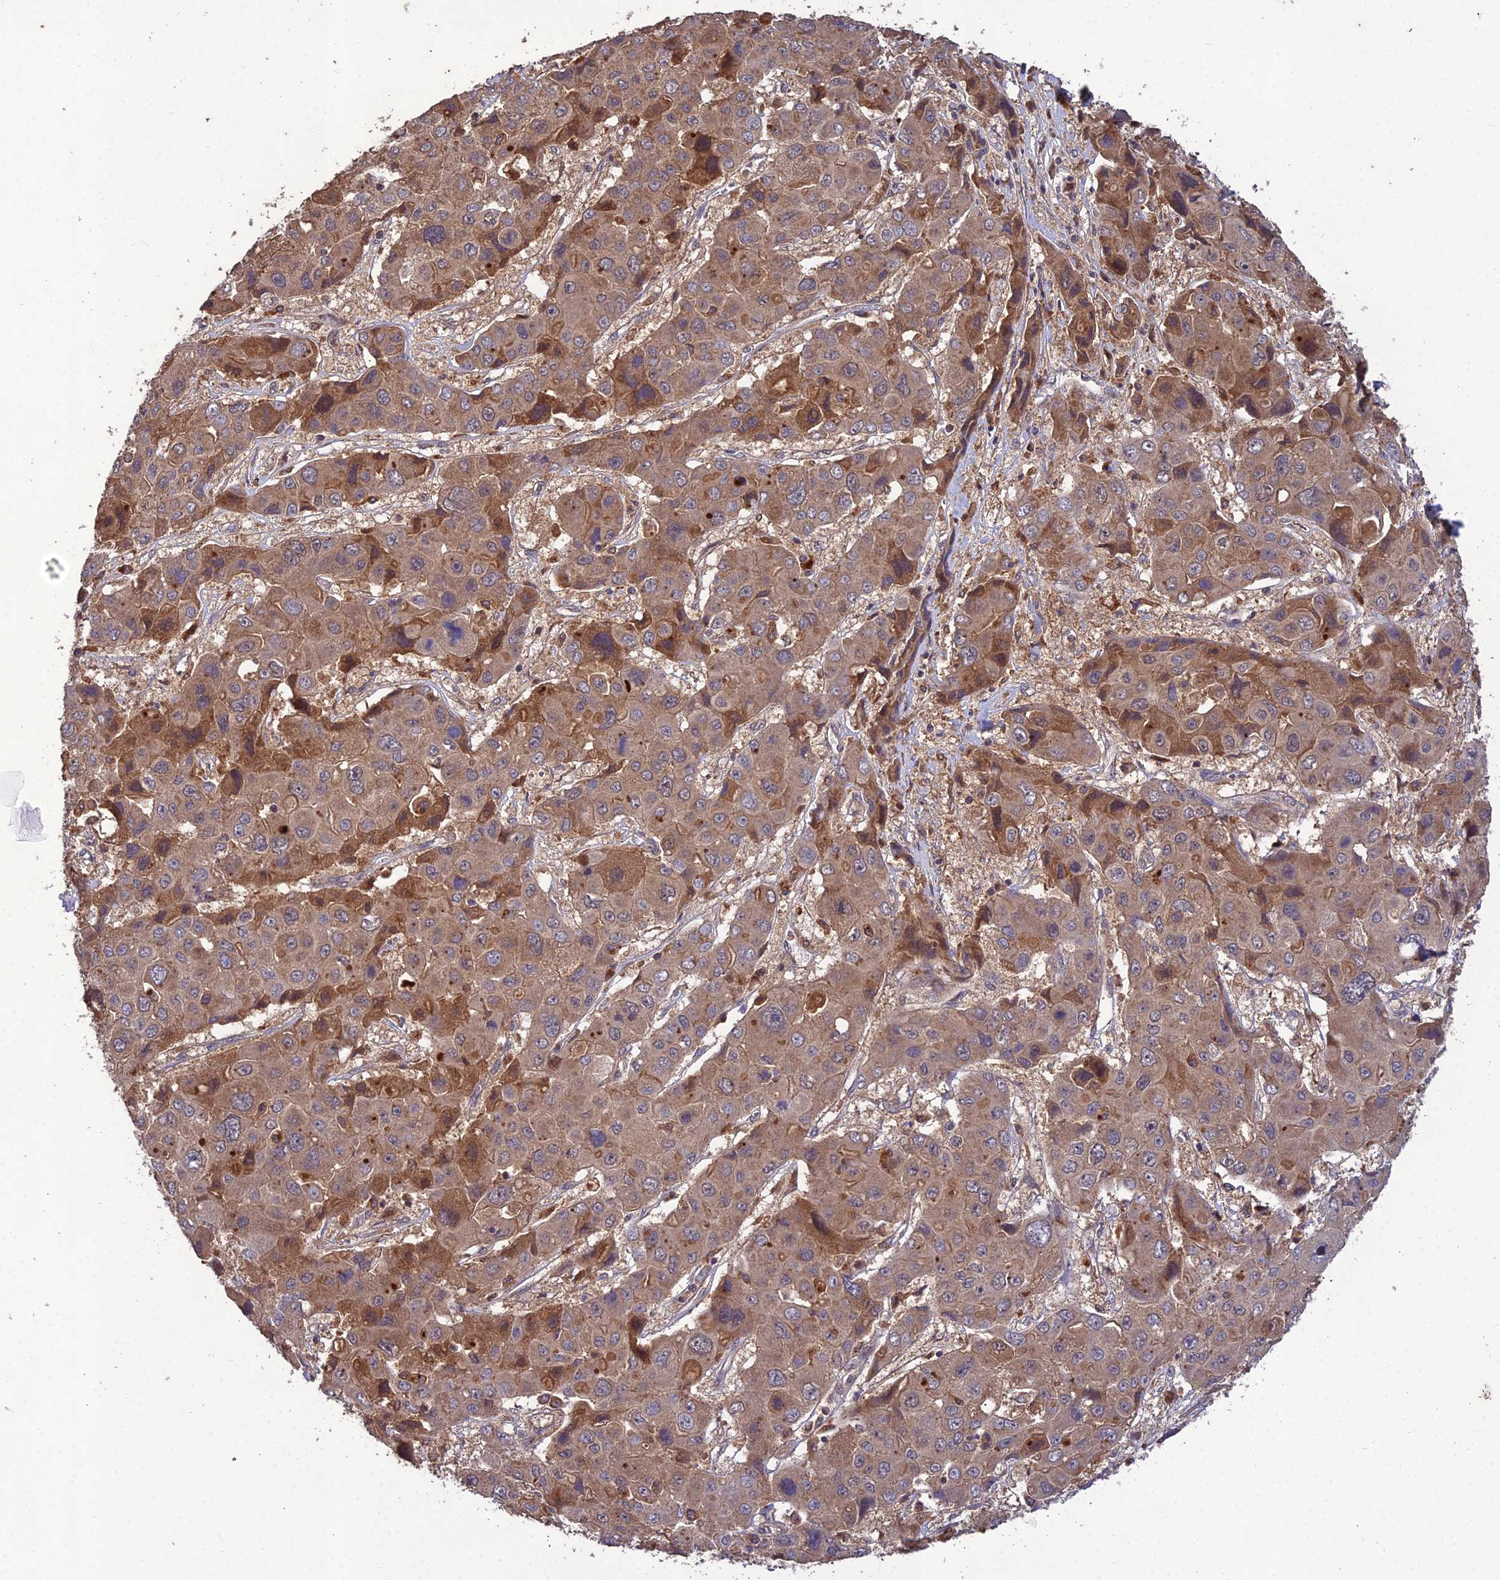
{"staining": {"intensity": "moderate", "quantity": ">75%", "location": "cytoplasmic/membranous"}, "tissue": "liver cancer", "cell_type": "Tumor cells", "image_type": "cancer", "snomed": [{"axis": "morphology", "description": "Cholangiocarcinoma"}, {"axis": "topography", "description": "Liver"}], "caption": "Immunohistochemistry (IHC) (DAB (3,3'-diaminobenzidine)) staining of liver cholangiocarcinoma demonstrates moderate cytoplasmic/membranous protein positivity in about >75% of tumor cells. Nuclei are stained in blue.", "gene": "TMEM258", "patient": {"sex": "male", "age": 67}}